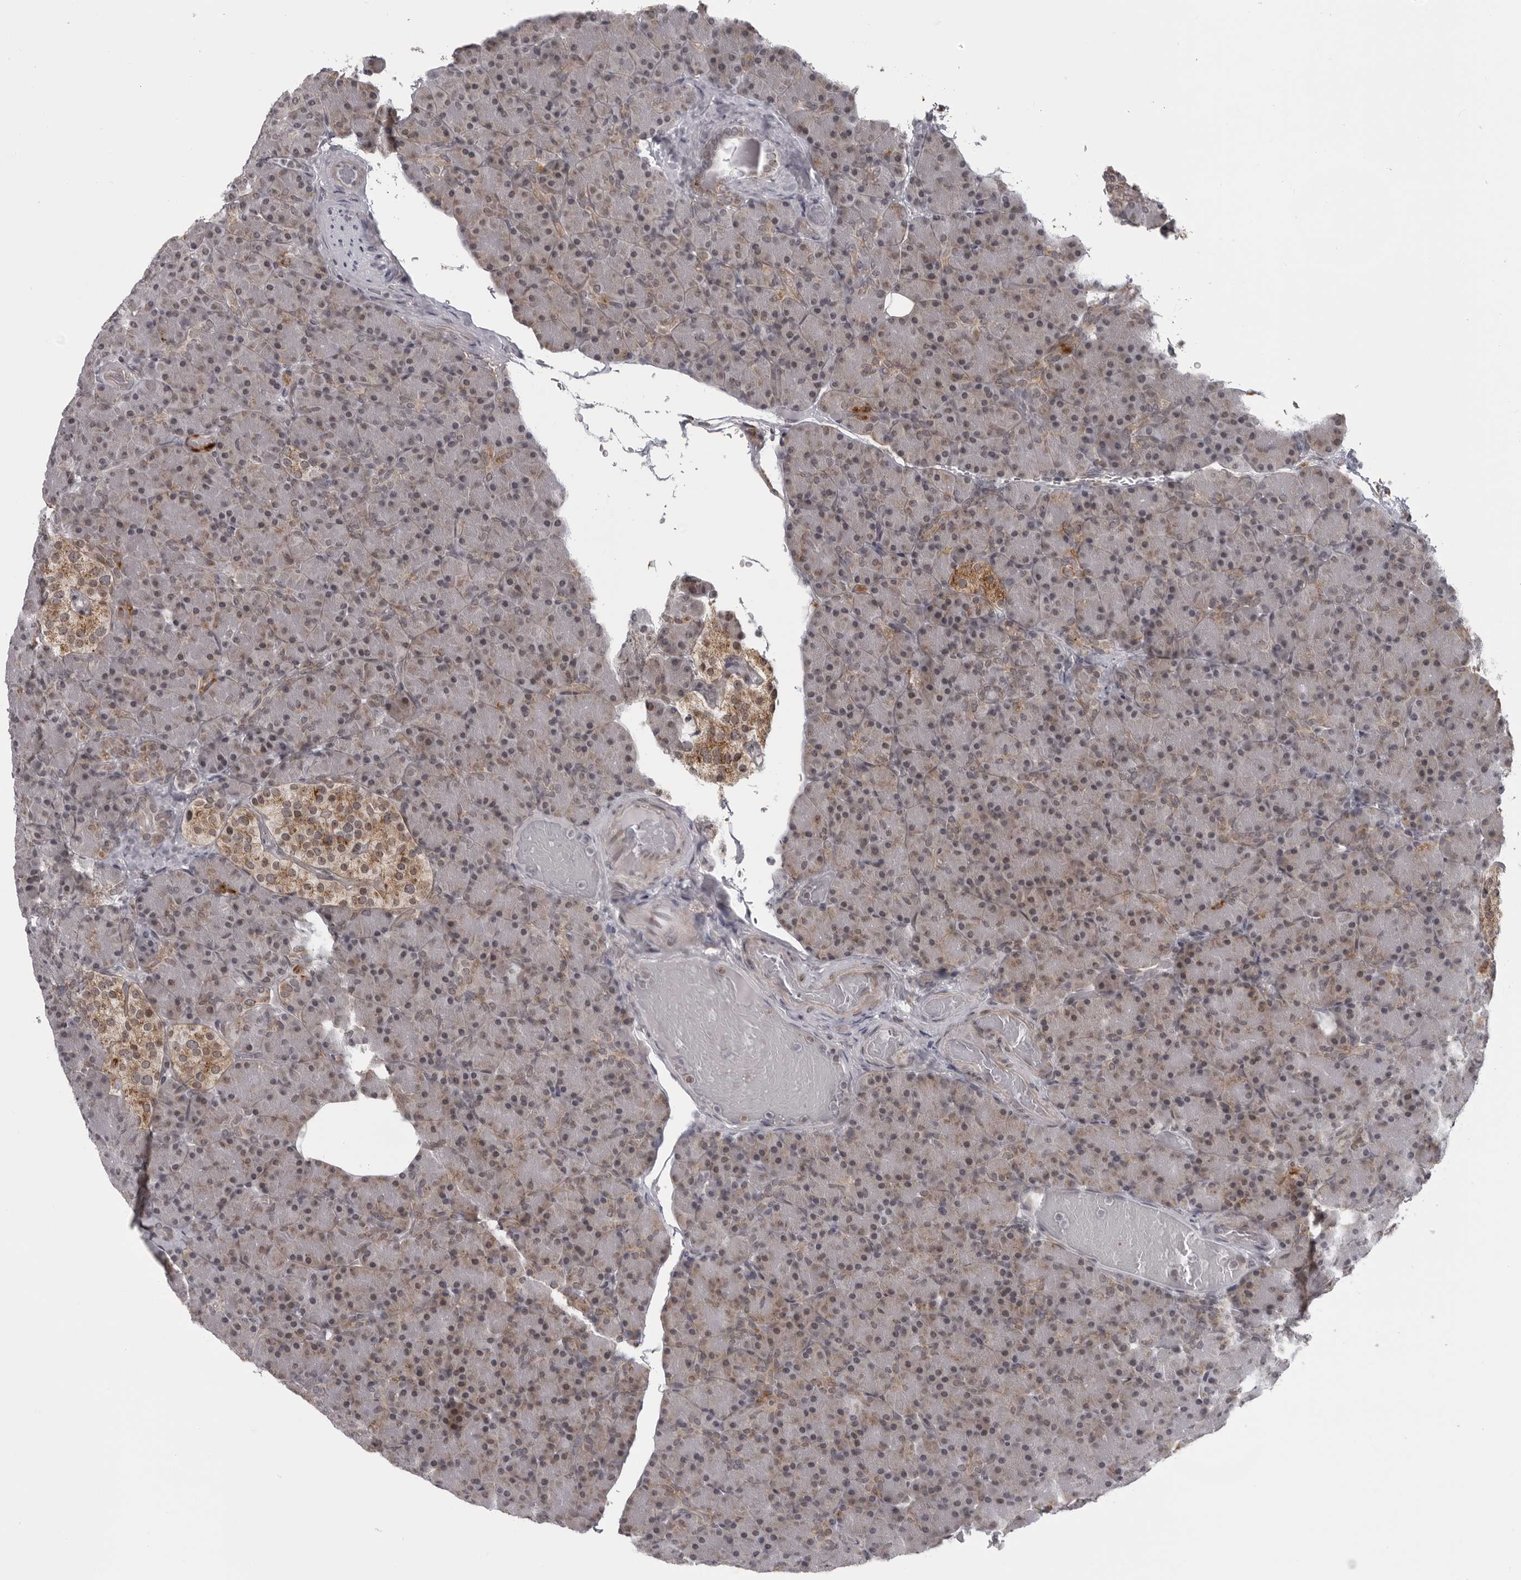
{"staining": {"intensity": "moderate", "quantity": "<25%", "location": "cytoplasmic/membranous"}, "tissue": "pancreas", "cell_type": "Exocrine glandular cells", "image_type": "normal", "snomed": [{"axis": "morphology", "description": "Normal tissue, NOS"}, {"axis": "topography", "description": "Pancreas"}], "caption": "Immunohistochemical staining of unremarkable pancreas displays <25% levels of moderate cytoplasmic/membranous protein positivity in approximately <25% of exocrine glandular cells. The protein of interest is stained brown, and the nuclei are stained in blue (DAB IHC with brightfield microscopy, high magnification).", "gene": "RTCA", "patient": {"sex": "female", "age": 43}}